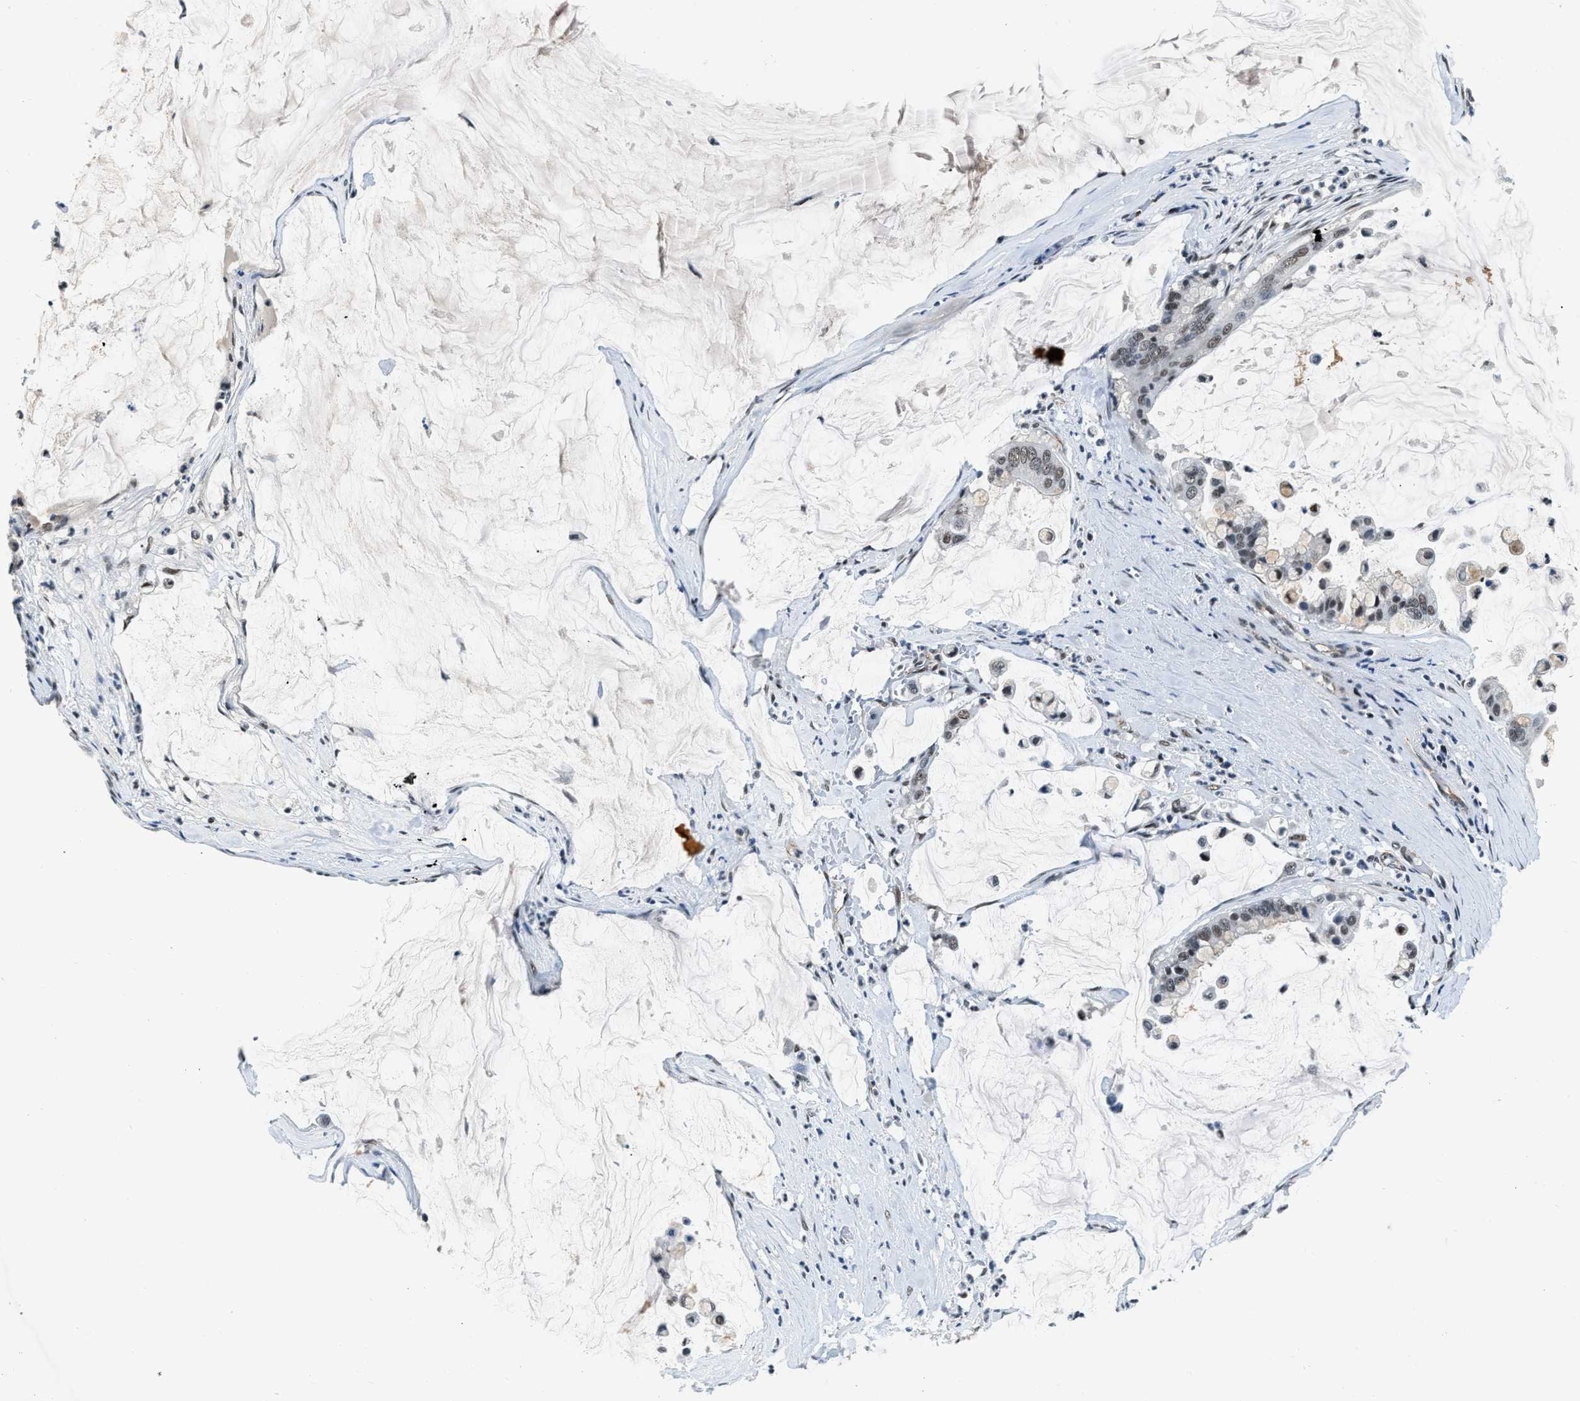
{"staining": {"intensity": "weak", "quantity": "<25%", "location": "nuclear"}, "tissue": "pancreatic cancer", "cell_type": "Tumor cells", "image_type": "cancer", "snomed": [{"axis": "morphology", "description": "Adenocarcinoma, NOS"}, {"axis": "topography", "description": "Pancreas"}], "caption": "Adenocarcinoma (pancreatic) stained for a protein using immunohistochemistry reveals no positivity tumor cells.", "gene": "CCNE1", "patient": {"sex": "male", "age": 41}}